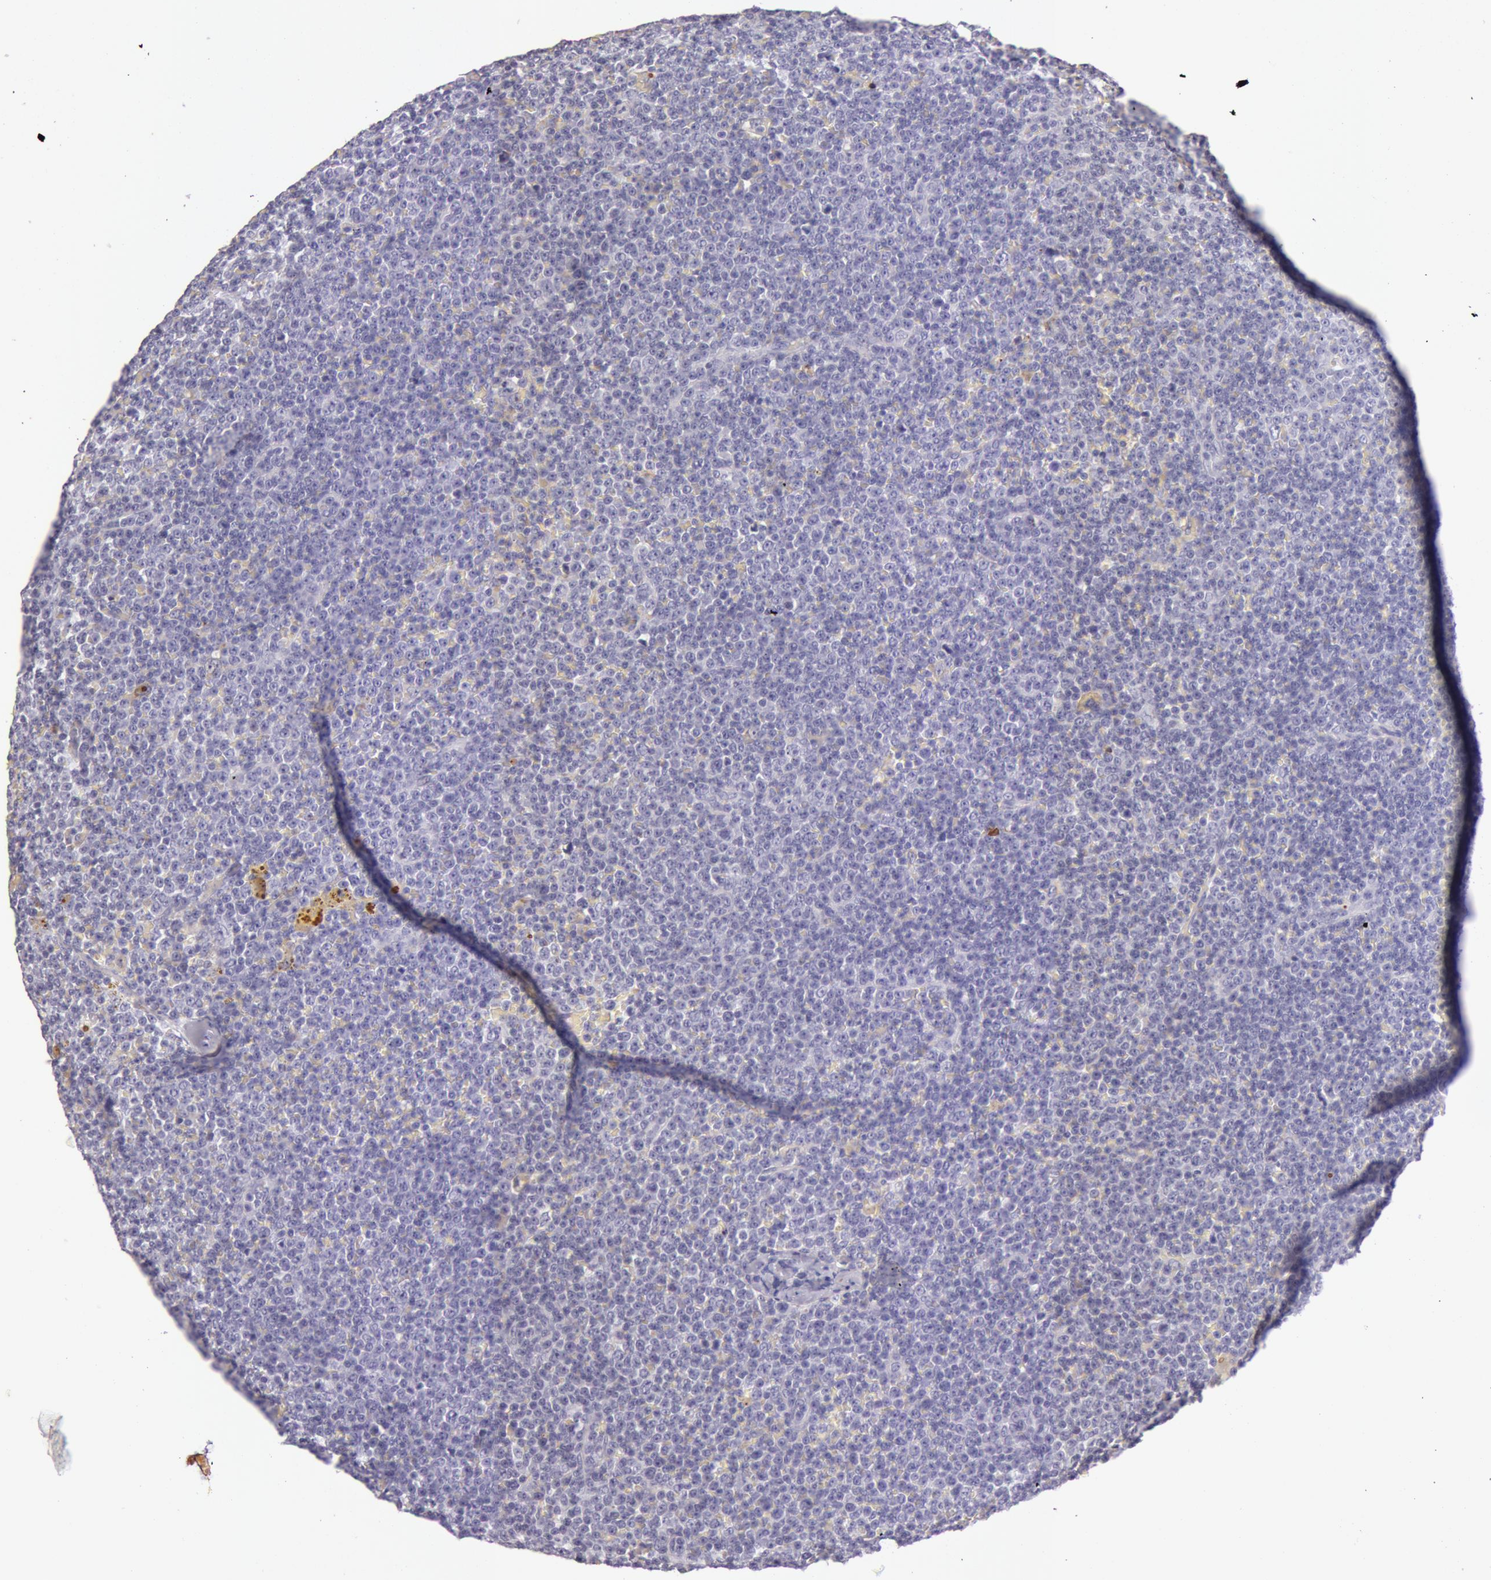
{"staining": {"intensity": "negative", "quantity": "none", "location": "none"}, "tissue": "lymphoma", "cell_type": "Tumor cells", "image_type": "cancer", "snomed": [{"axis": "morphology", "description": "Malignant lymphoma, non-Hodgkin's type, Low grade"}, {"axis": "topography", "description": "Lymph node"}], "caption": "Immunohistochemistry (IHC) image of neoplastic tissue: human lymphoma stained with DAB (3,3'-diaminobenzidine) shows no significant protein positivity in tumor cells.", "gene": "C4BPA", "patient": {"sex": "male", "age": 50}}